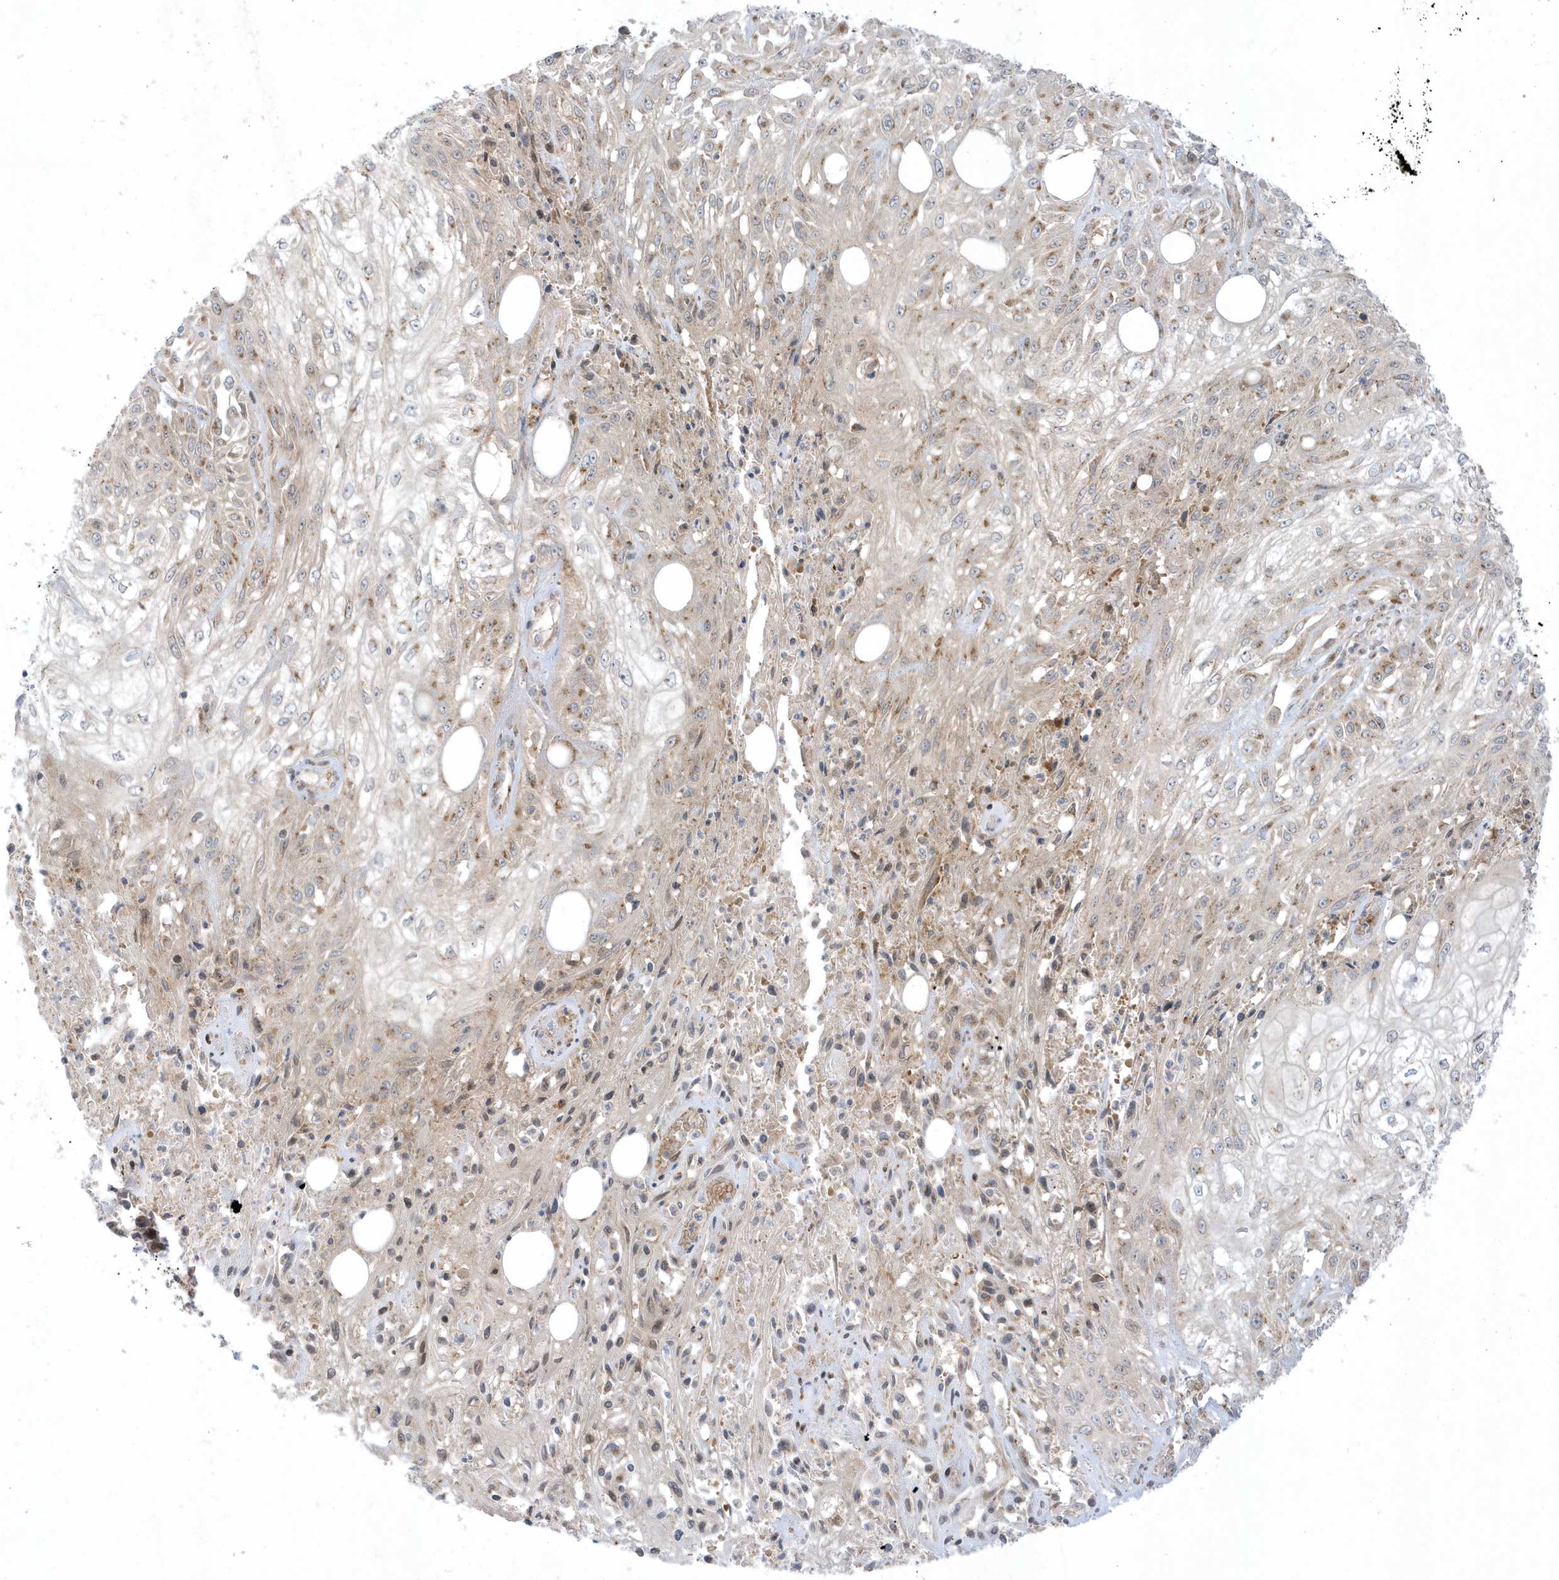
{"staining": {"intensity": "moderate", "quantity": "25%-75%", "location": "cytoplasmic/membranous"}, "tissue": "skin cancer", "cell_type": "Tumor cells", "image_type": "cancer", "snomed": [{"axis": "morphology", "description": "Squamous cell carcinoma, NOS"}, {"axis": "morphology", "description": "Squamous cell carcinoma, metastatic, NOS"}, {"axis": "topography", "description": "Skin"}, {"axis": "topography", "description": "Lymph node"}], "caption": "A histopathology image of skin cancer (metastatic squamous cell carcinoma) stained for a protein reveals moderate cytoplasmic/membranous brown staining in tumor cells.", "gene": "RPP40", "patient": {"sex": "male", "age": 75}}